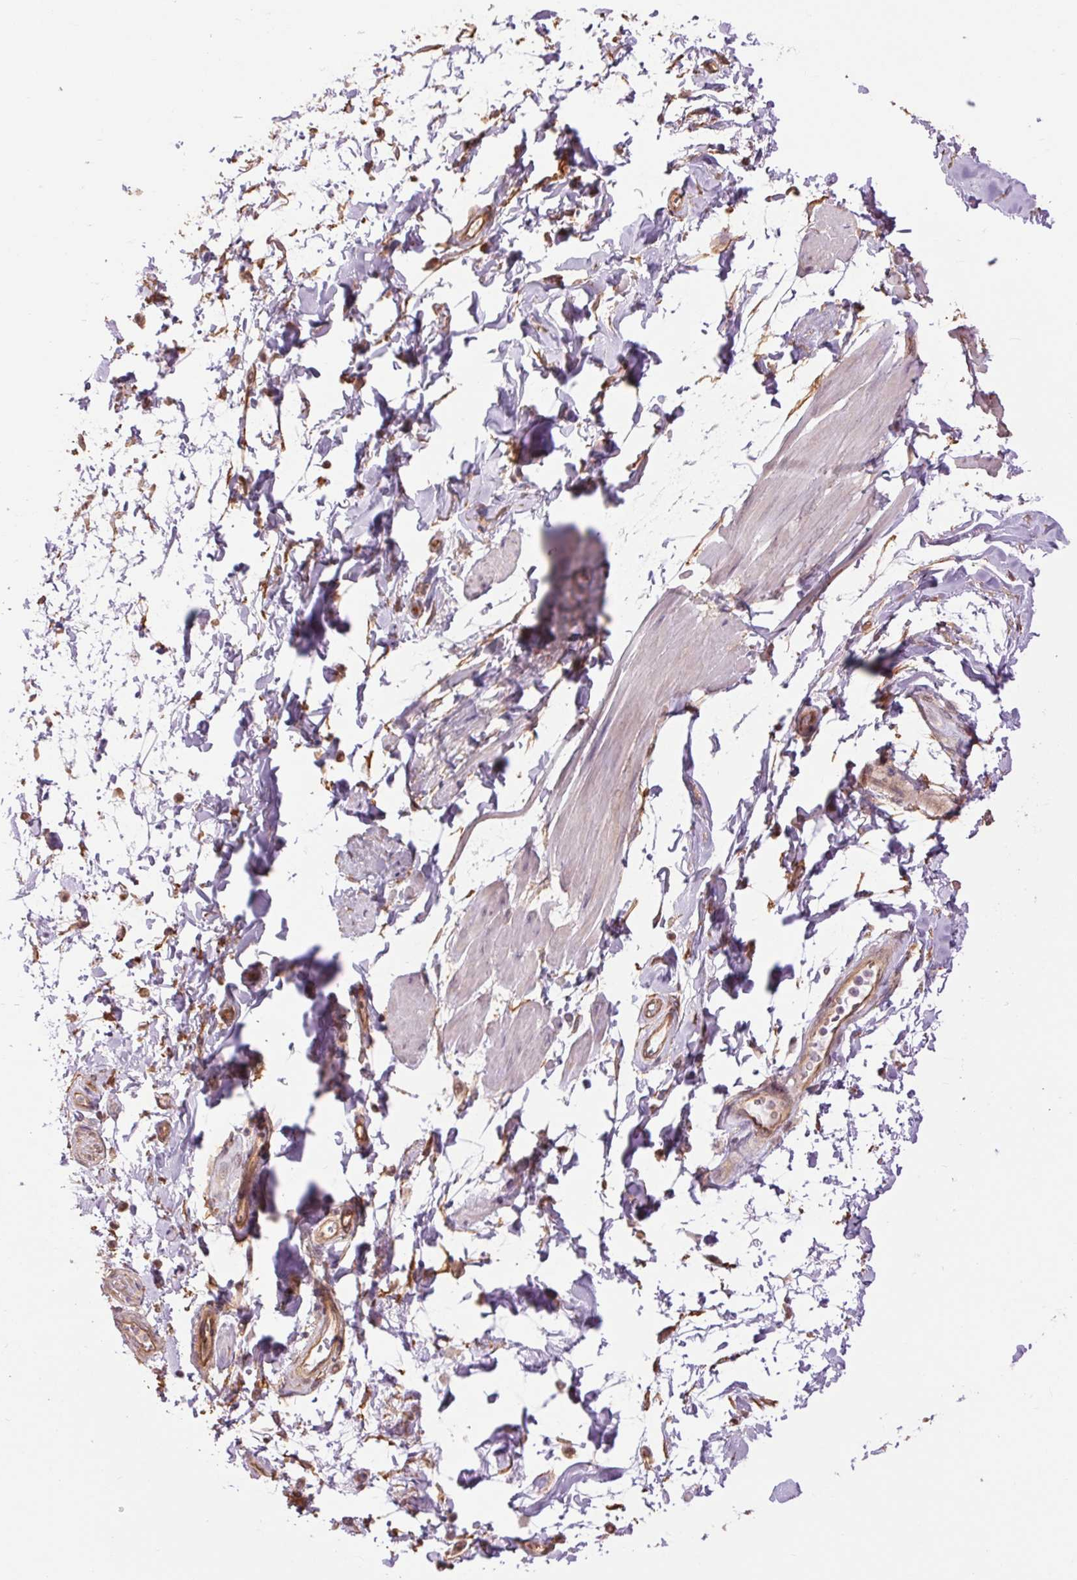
{"staining": {"intensity": "weak", "quantity": ">75%", "location": "cytoplasmic/membranous"}, "tissue": "adipose tissue", "cell_type": "Adipocytes", "image_type": "normal", "snomed": [{"axis": "morphology", "description": "Normal tissue, NOS"}, {"axis": "topography", "description": "Urinary bladder"}, {"axis": "topography", "description": "Peripheral nerve tissue"}], "caption": "Protein positivity by immunohistochemistry (IHC) displays weak cytoplasmic/membranous positivity in about >75% of adipocytes in benign adipose tissue. Immunohistochemistry (ihc) stains the protein in brown and the nuclei are stained blue.", "gene": "PALM", "patient": {"sex": "female", "age": 60}}